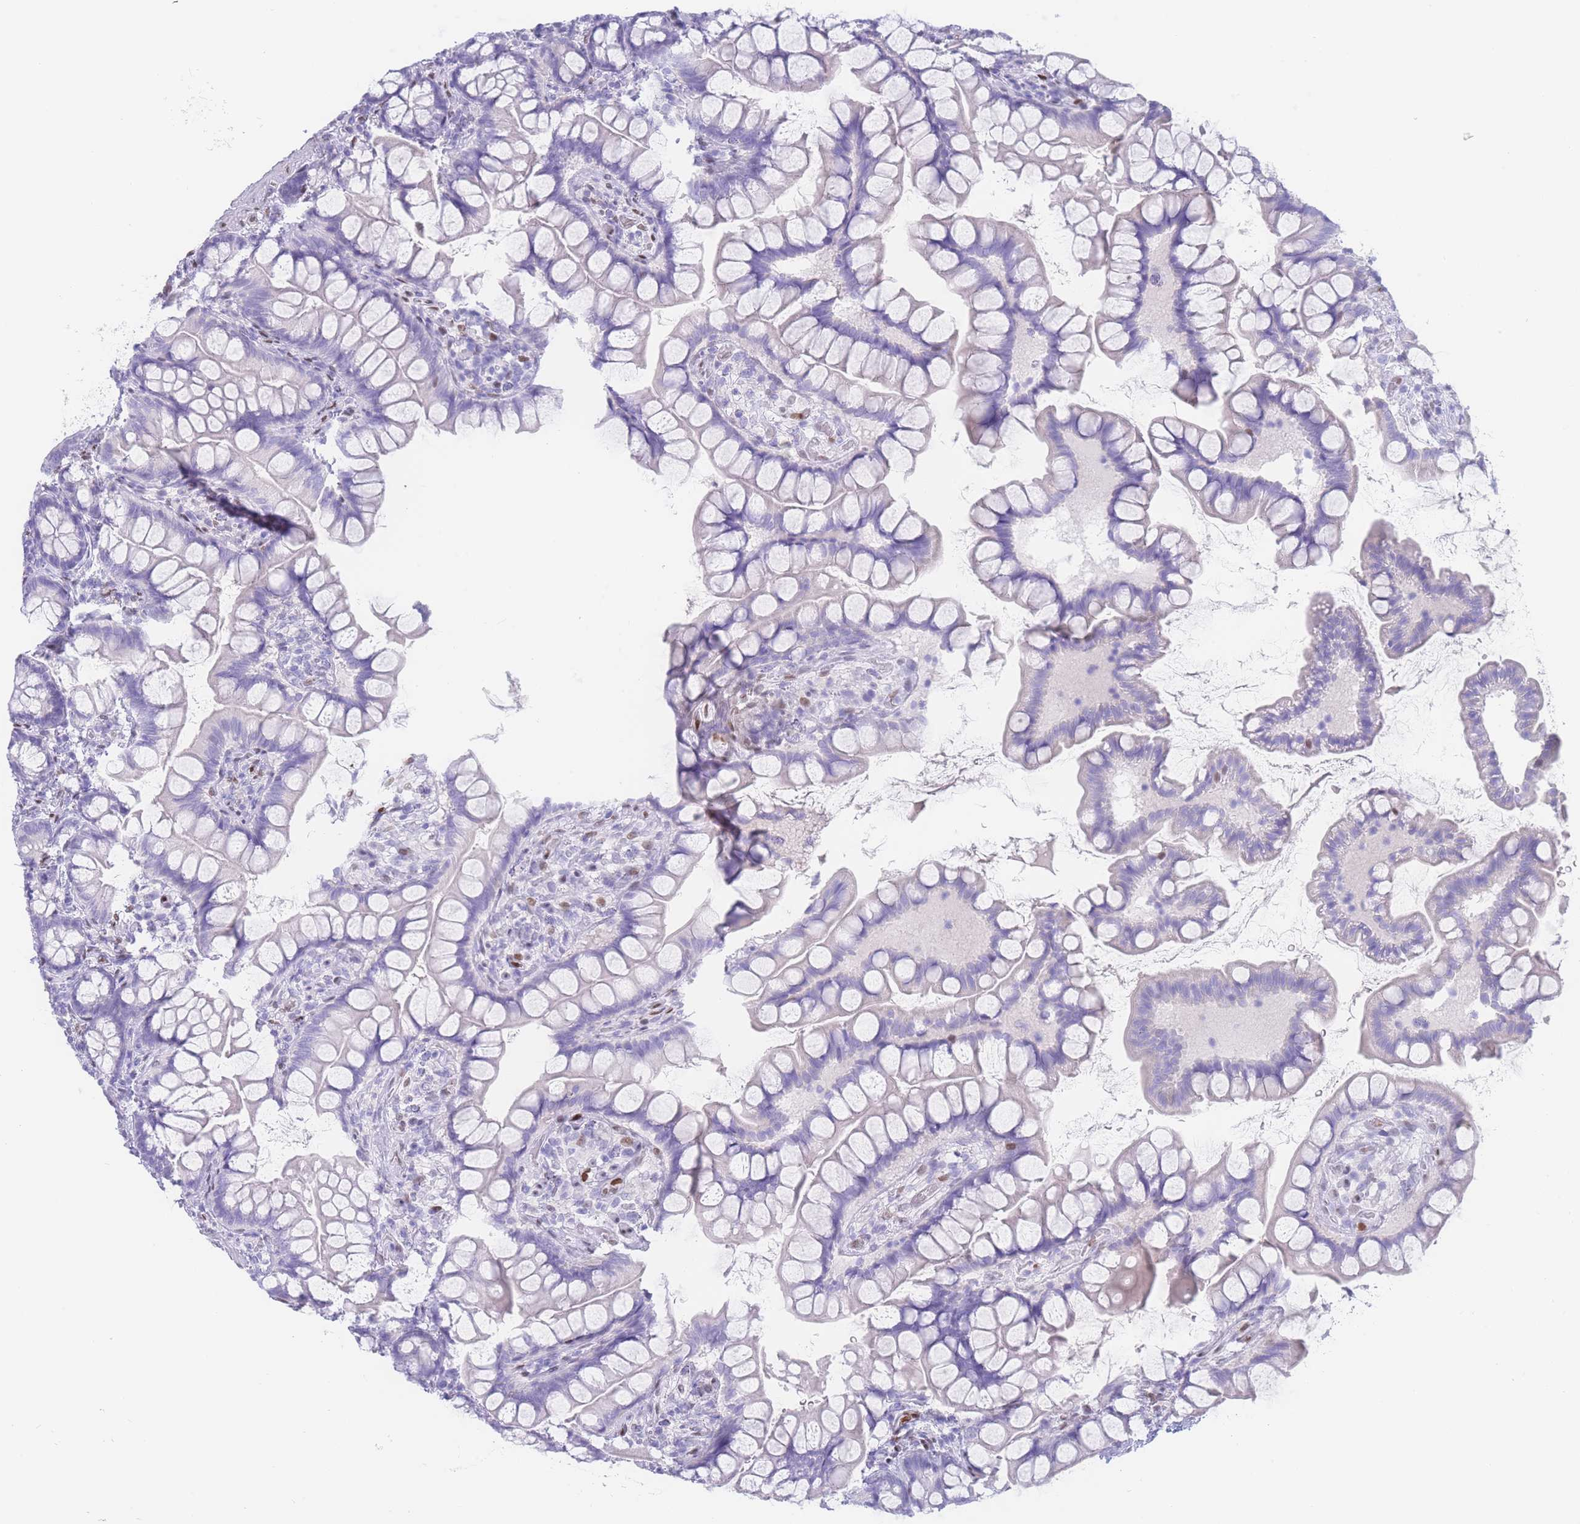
{"staining": {"intensity": "negative", "quantity": "none", "location": "none"}, "tissue": "small intestine", "cell_type": "Glandular cells", "image_type": "normal", "snomed": [{"axis": "morphology", "description": "Normal tissue, NOS"}, {"axis": "topography", "description": "Small intestine"}], "caption": "An immunohistochemistry (IHC) histopathology image of benign small intestine is shown. There is no staining in glandular cells of small intestine.", "gene": "PSMB5", "patient": {"sex": "male", "age": 70}}